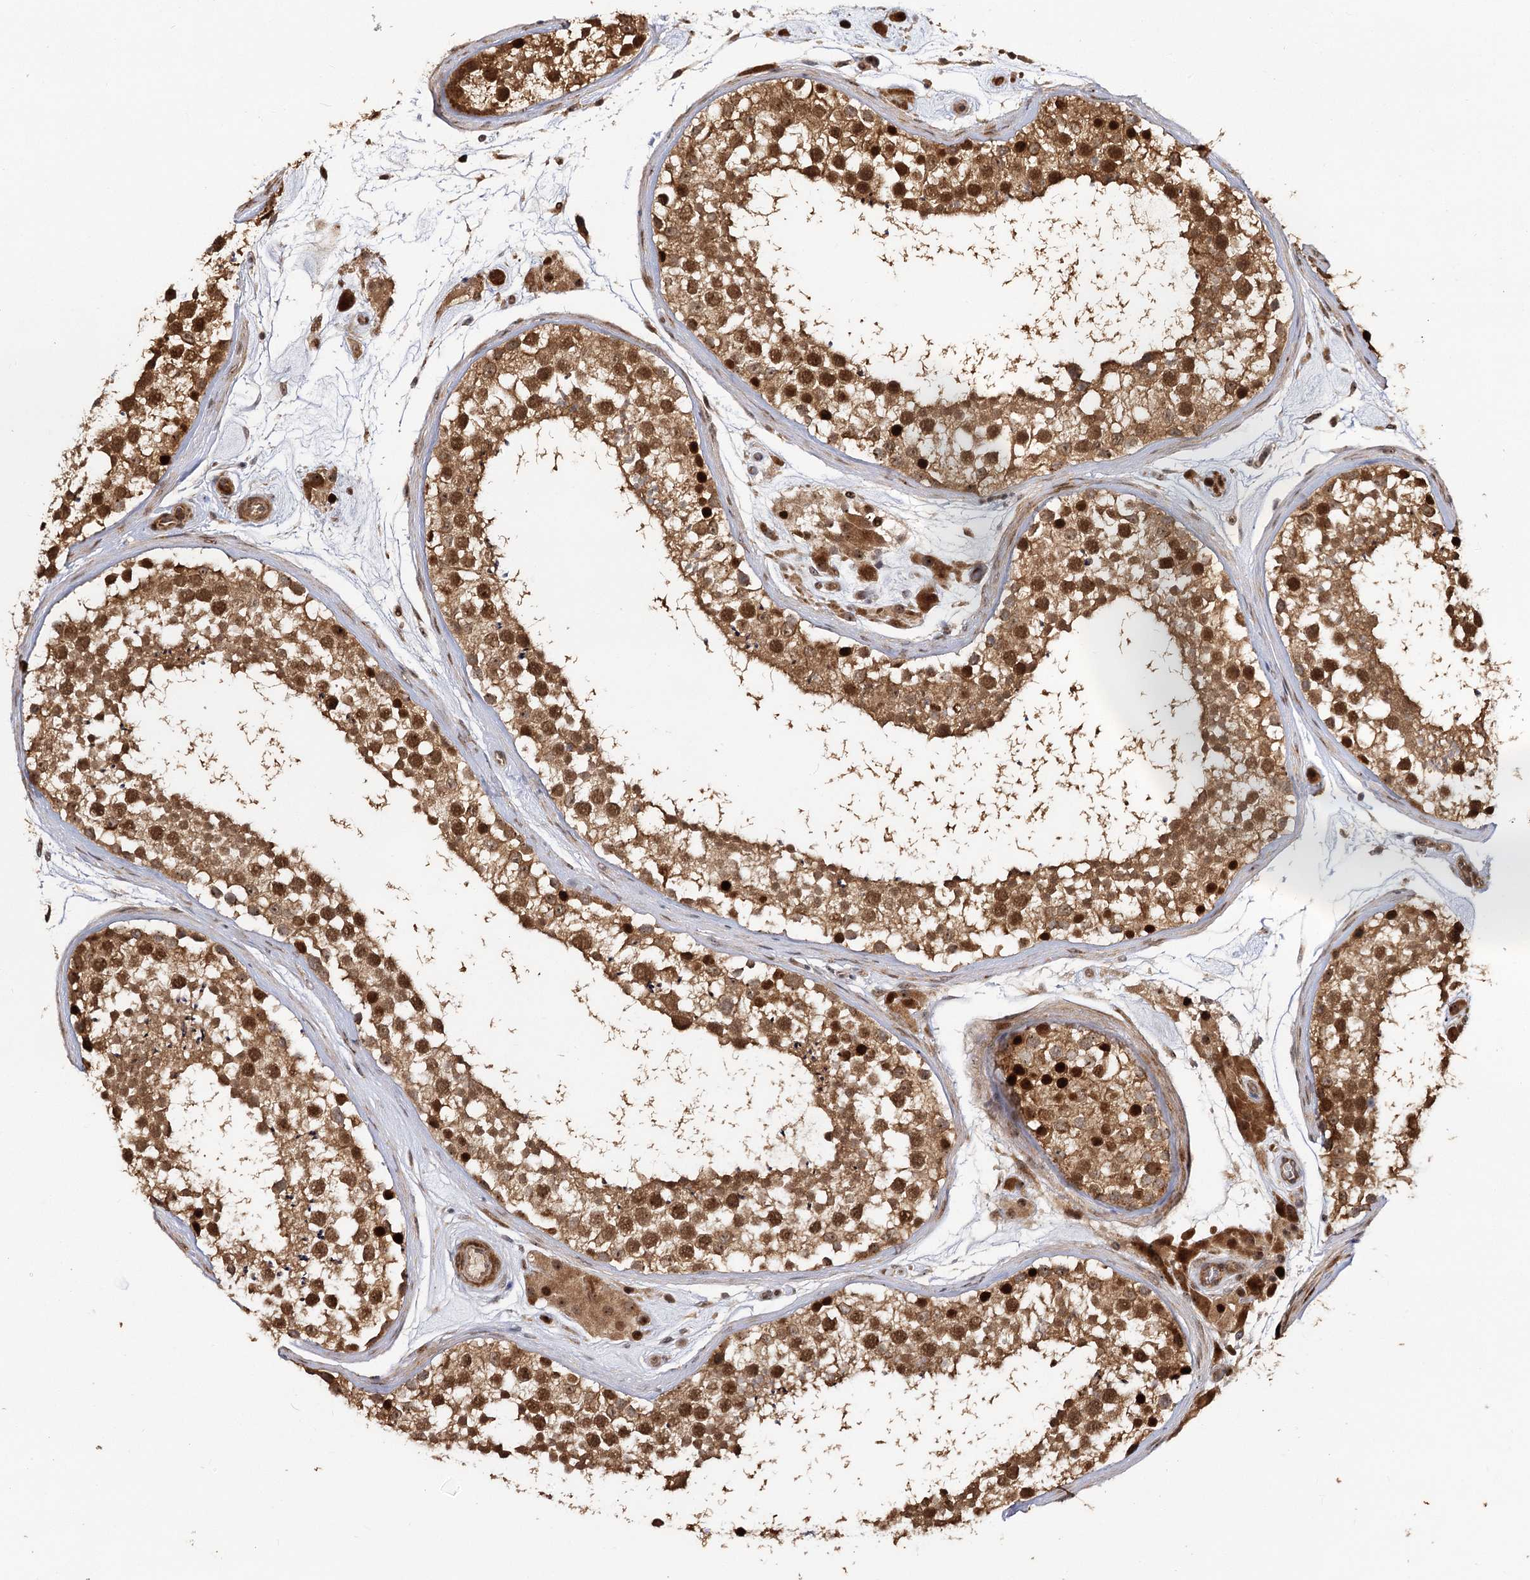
{"staining": {"intensity": "strong", "quantity": ">75%", "location": "cytoplasmic/membranous,nuclear"}, "tissue": "testis", "cell_type": "Cells in seminiferous ducts", "image_type": "normal", "snomed": [{"axis": "morphology", "description": "Normal tissue, NOS"}, {"axis": "topography", "description": "Testis"}], "caption": "The immunohistochemical stain labels strong cytoplasmic/membranous,nuclear staining in cells in seminiferous ducts of unremarkable testis. The protein is shown in brown color, while the nuclei are stained blue.", "gene": "PIK3C2A", "patient": {"sex": "male", "age": 46}}